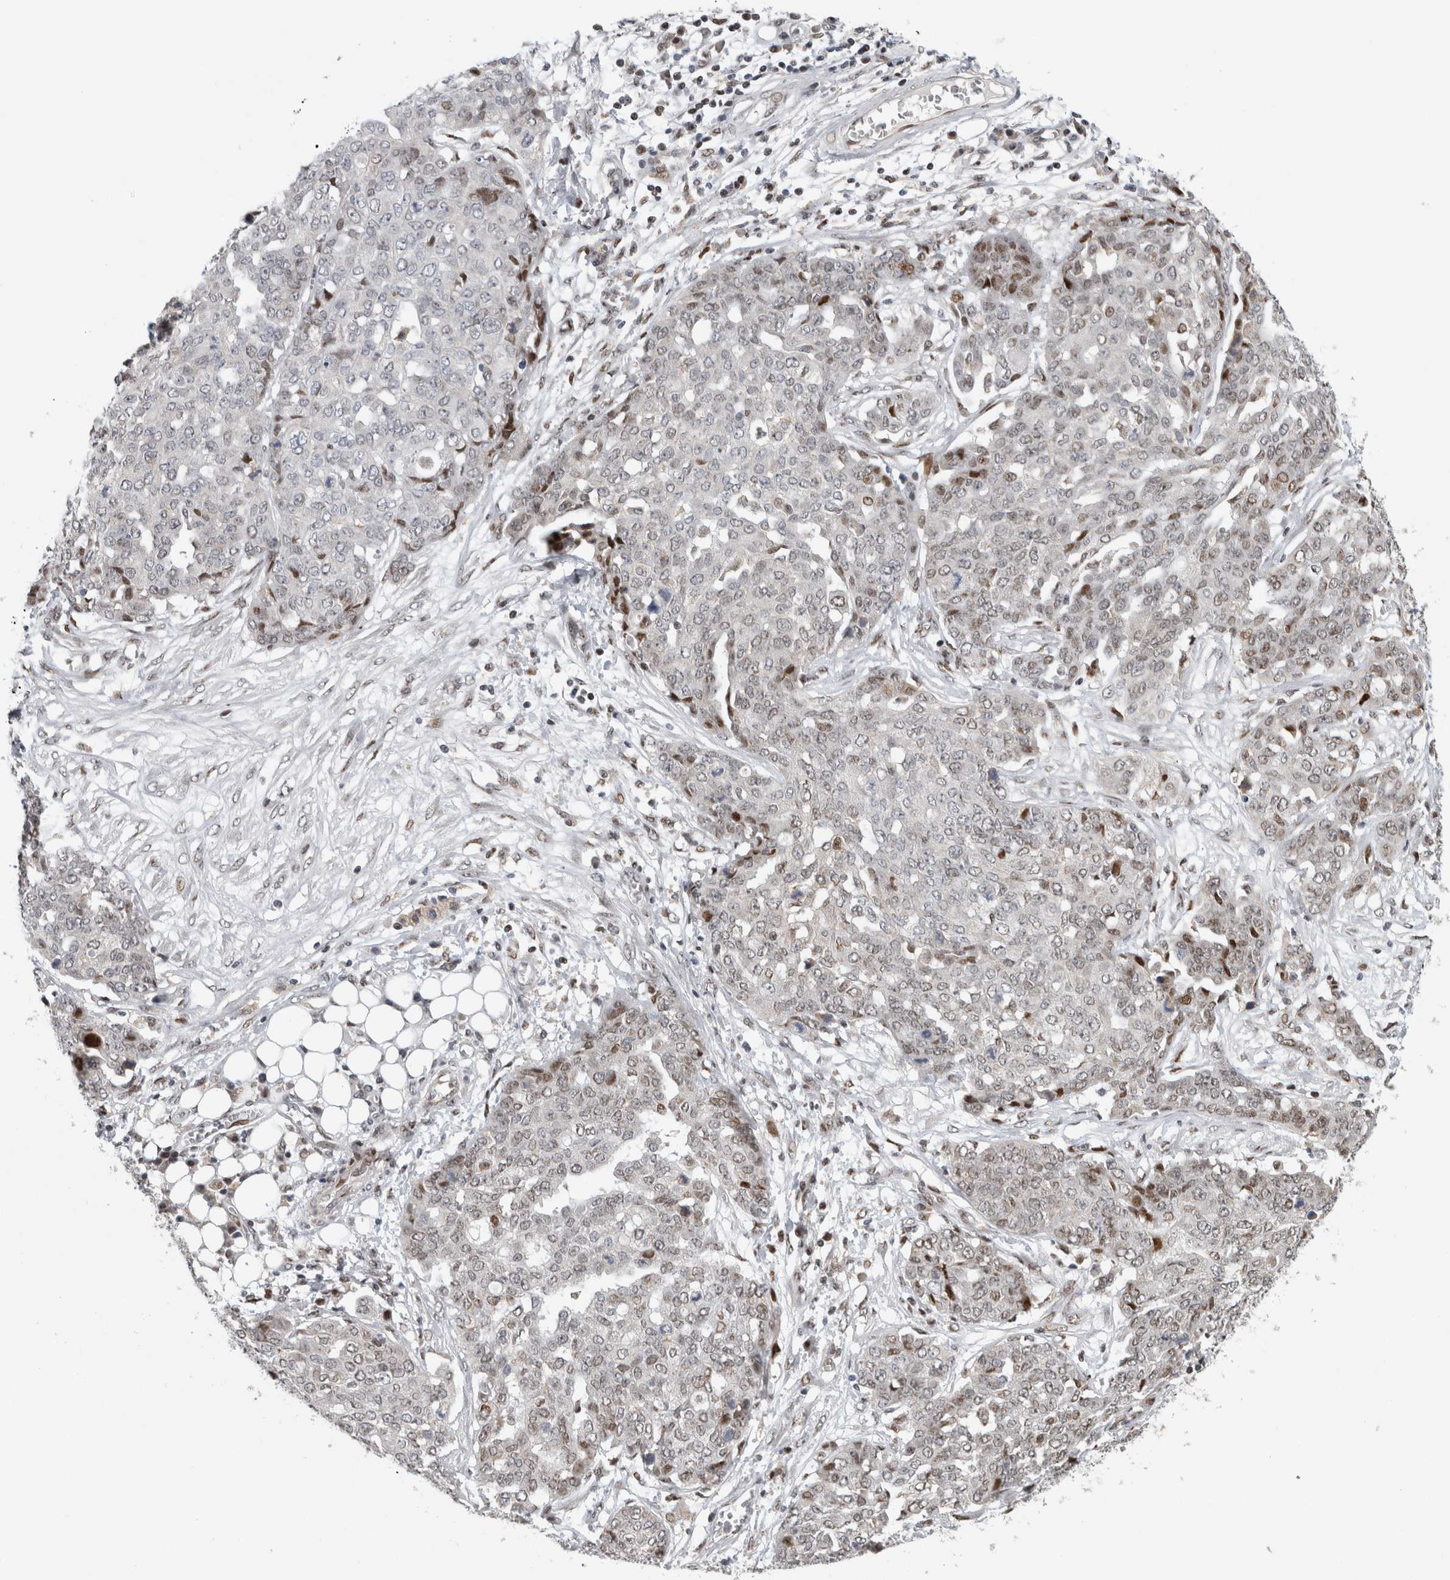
{"staining": {"intensity": "moderate", "quantity": "<25%", "location": "nuclear"}, "tissue": "ovarian cancer", "cell_type": "Tumor cells", "image_type": "cancer", "snomed": [{"axis": "morphology", "description": "Cystadenocarcinoma, serous, NOS"}, {"axis": "topography", "description": "Soft tissue"}, {"axis": "topography", "description": "Ovary"}], "caption": "Immunohistochemistry (DAB (3,3'-diaminobenzidine)) staining of ovarian serous cystadenocarcinoma reveals moderate nuclear protein staining in about <25% of tumor cells. (DAB (3,3'-diaminobenzidine) = brown stain, brightfield microscopy at high magnification).", "gene": "C8orf58", "patient": {"sex": "female", "age": 57}}